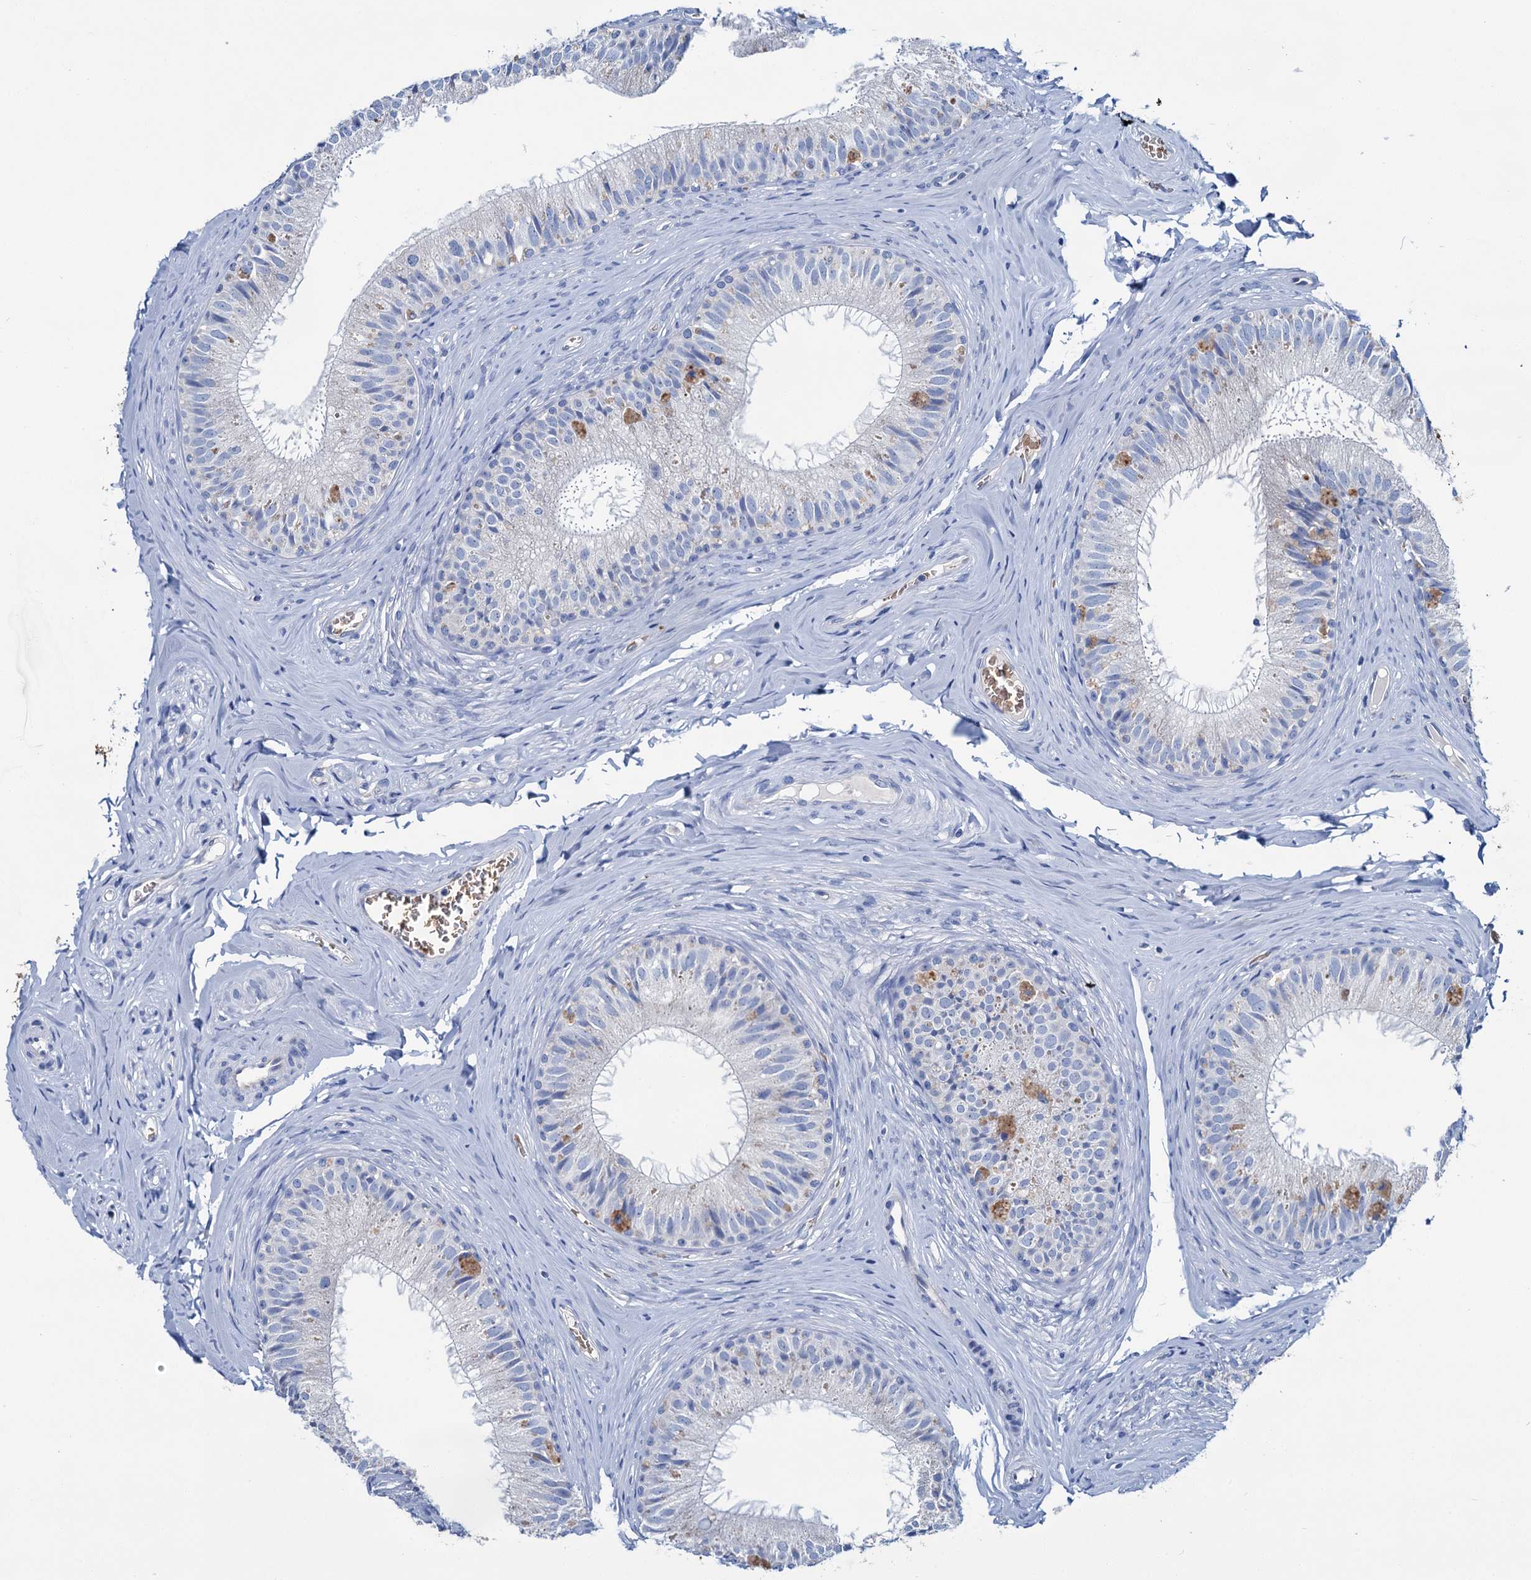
{"staining": {"intensity": "negative", "quantity": "none", "location": "none"}, "tissue": "epididymis", "cell_type": "Glandular cells", "image_type": "normal", "snomed": [{"axis": "morphology", "description": "Normal tissue, NOS"}, {"axis": "topography", "description": "Epididymis"}], "caption": "Glandular cells show no significant staining in benign epididymis. Nuclei are stained in blue.", "gene": "ATG2A", "patient": {"sex": "male", "age": 34}}